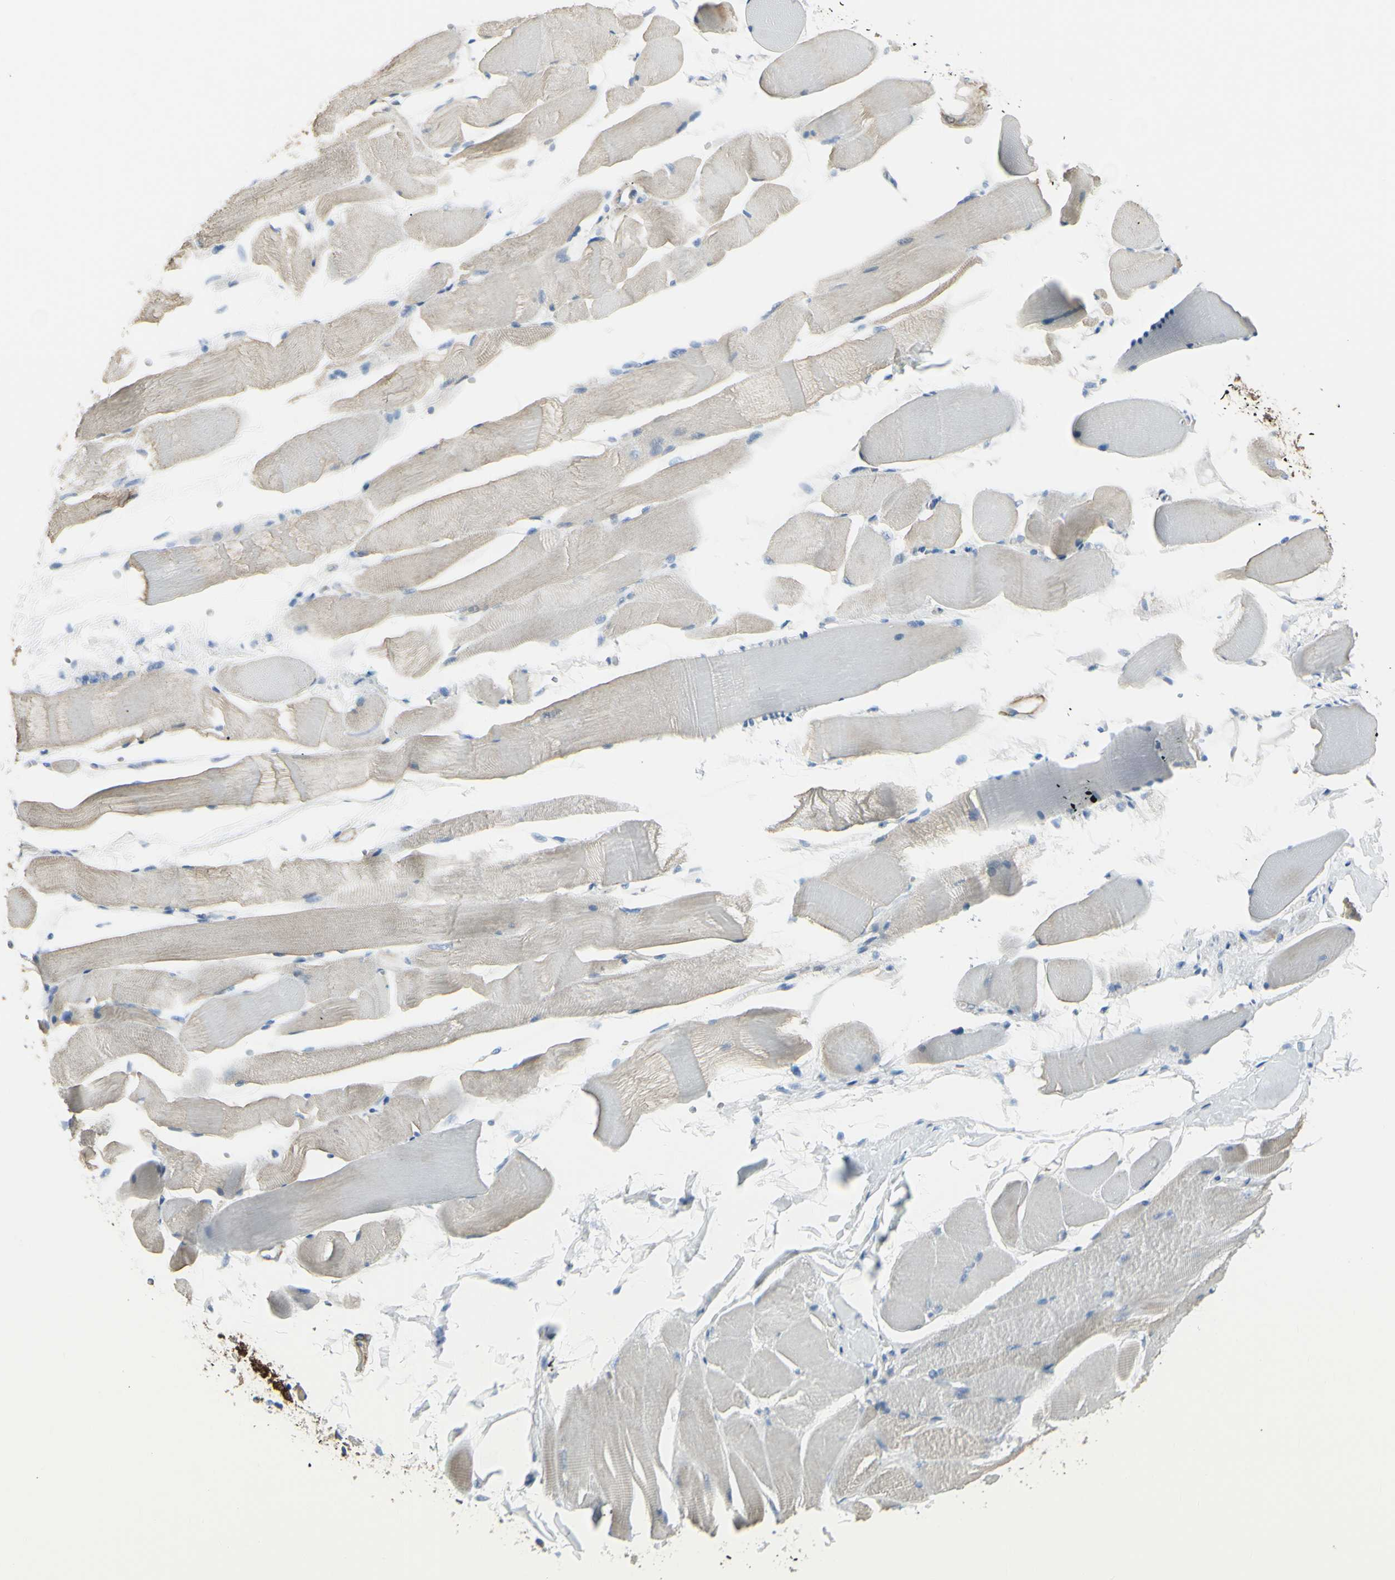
{"staining": {"intensity": "weak", "quantity": "25%-75%", "location": "cytoplasmic/membranous"}, "tissue": "skeletal muscle", "cell_type": "Myocytes", "image_type": "normal", "snomed": [{"axis": "morphology", "description": "Normal tissue, NOS"}, {"axis": "topography", "description": "Skeletal muscle"}, {"axis": "topography", "description": "Peripheral nerve tissue"}], "caption": "About 25%-75% of myocytes in unremarkable human skeletal muscle exhibit weak cytoplasmic/membranous protein staining as visualized by brown immunohistochemical staining.", "gene": "NCBP2L", "patient": {"sex": "female", "age": 84}}